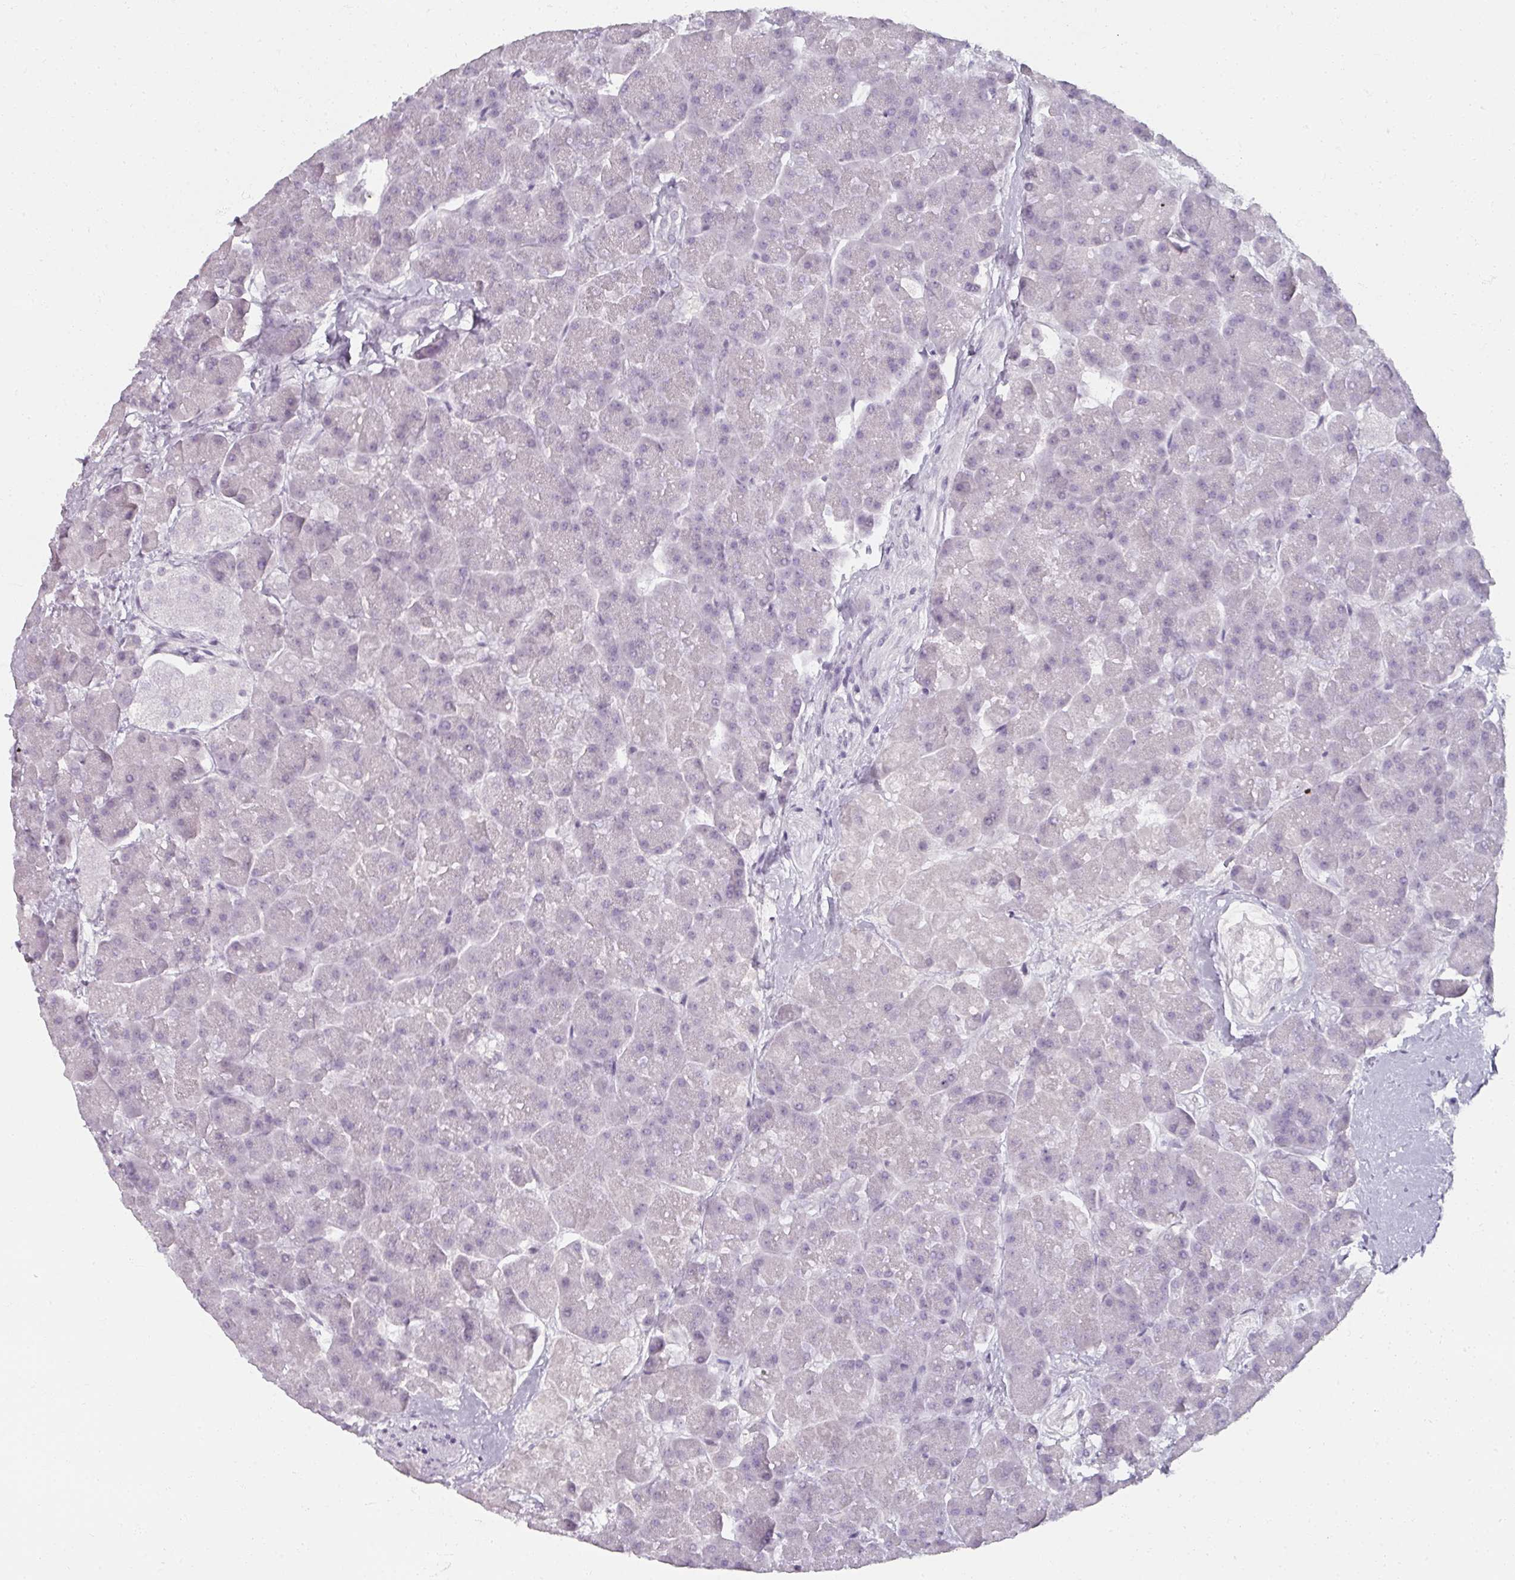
{"staining": {"intensity": "negative", "quantity": "none", "location": "none"}, "tissue": "pancreas", "cell_type": "Exocrine glandular cells", "image_type": "normal", "snomed": [{"axis": "morphology", "description": "Normal tissue, NOS"}, {"axis": "topography", "description": "Pancreas"}, {"axis": "topography", "description": "Peripheral nerve tissue"}], "caption": "There is no significant expression in exocrine glandular cells of pancreas.", "gene": "REG3A", "patient": {"sex": "male", "age": 54}}